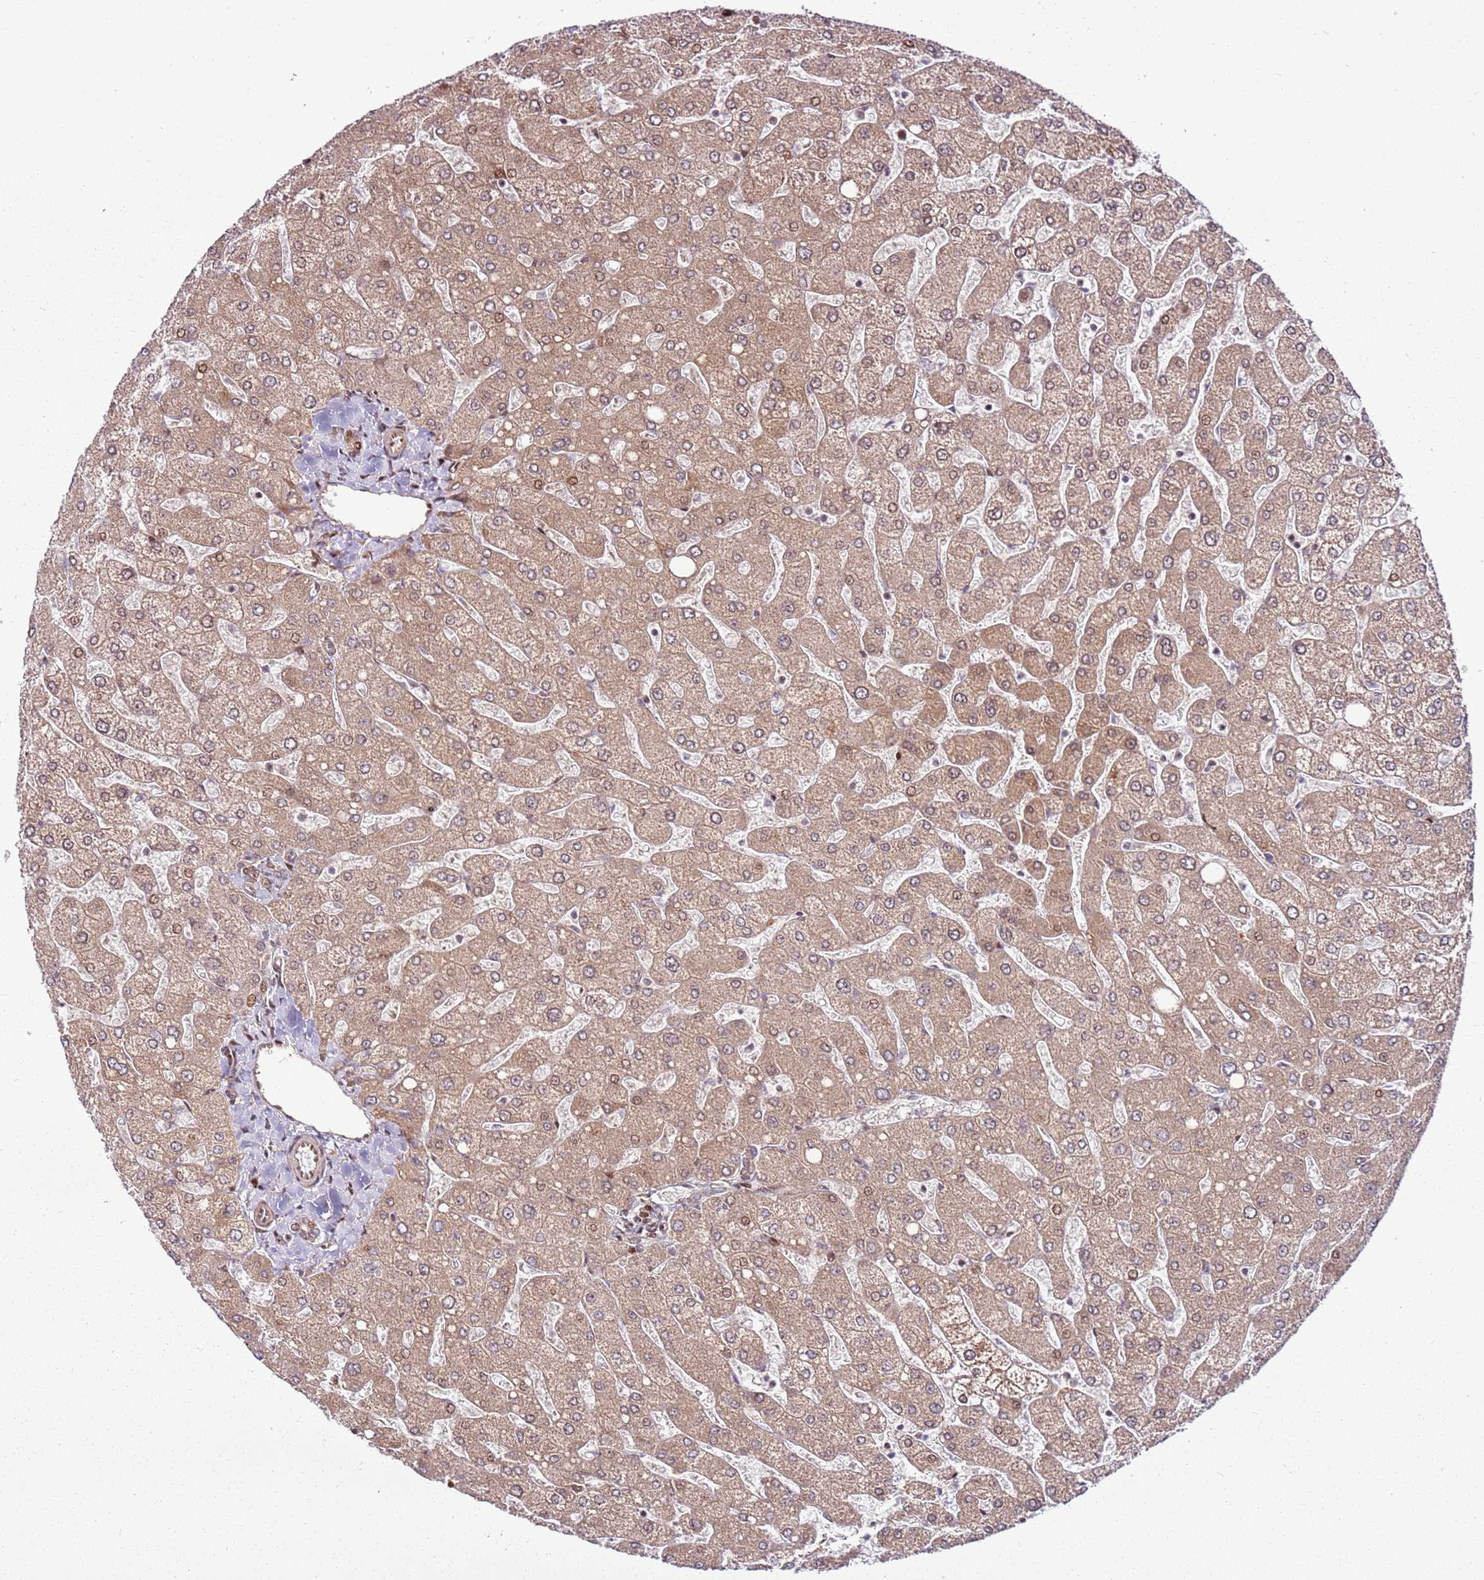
{"staining": {"intensity": "moderate", "quantity": ">75%", "location": "cytoplasmic/membranous,nuclear"}, "tissue": "liver", "cell_type": "Cholangiocytes", "image_type": "normal", "snomed": [{"axis": "morphology", "description": "Normal tissue, NOS"}, {"axis": "topography", "description": "Liver"}], "caption": "DAB immunohistochemical staining of normal human liver demonstrates moderate cytoplasmic/membranous,nuclear protein staining in approximately >75% of cholangiocytes.", "gene": "PCTP", "patient": {"sex": "male", "age": 55}}